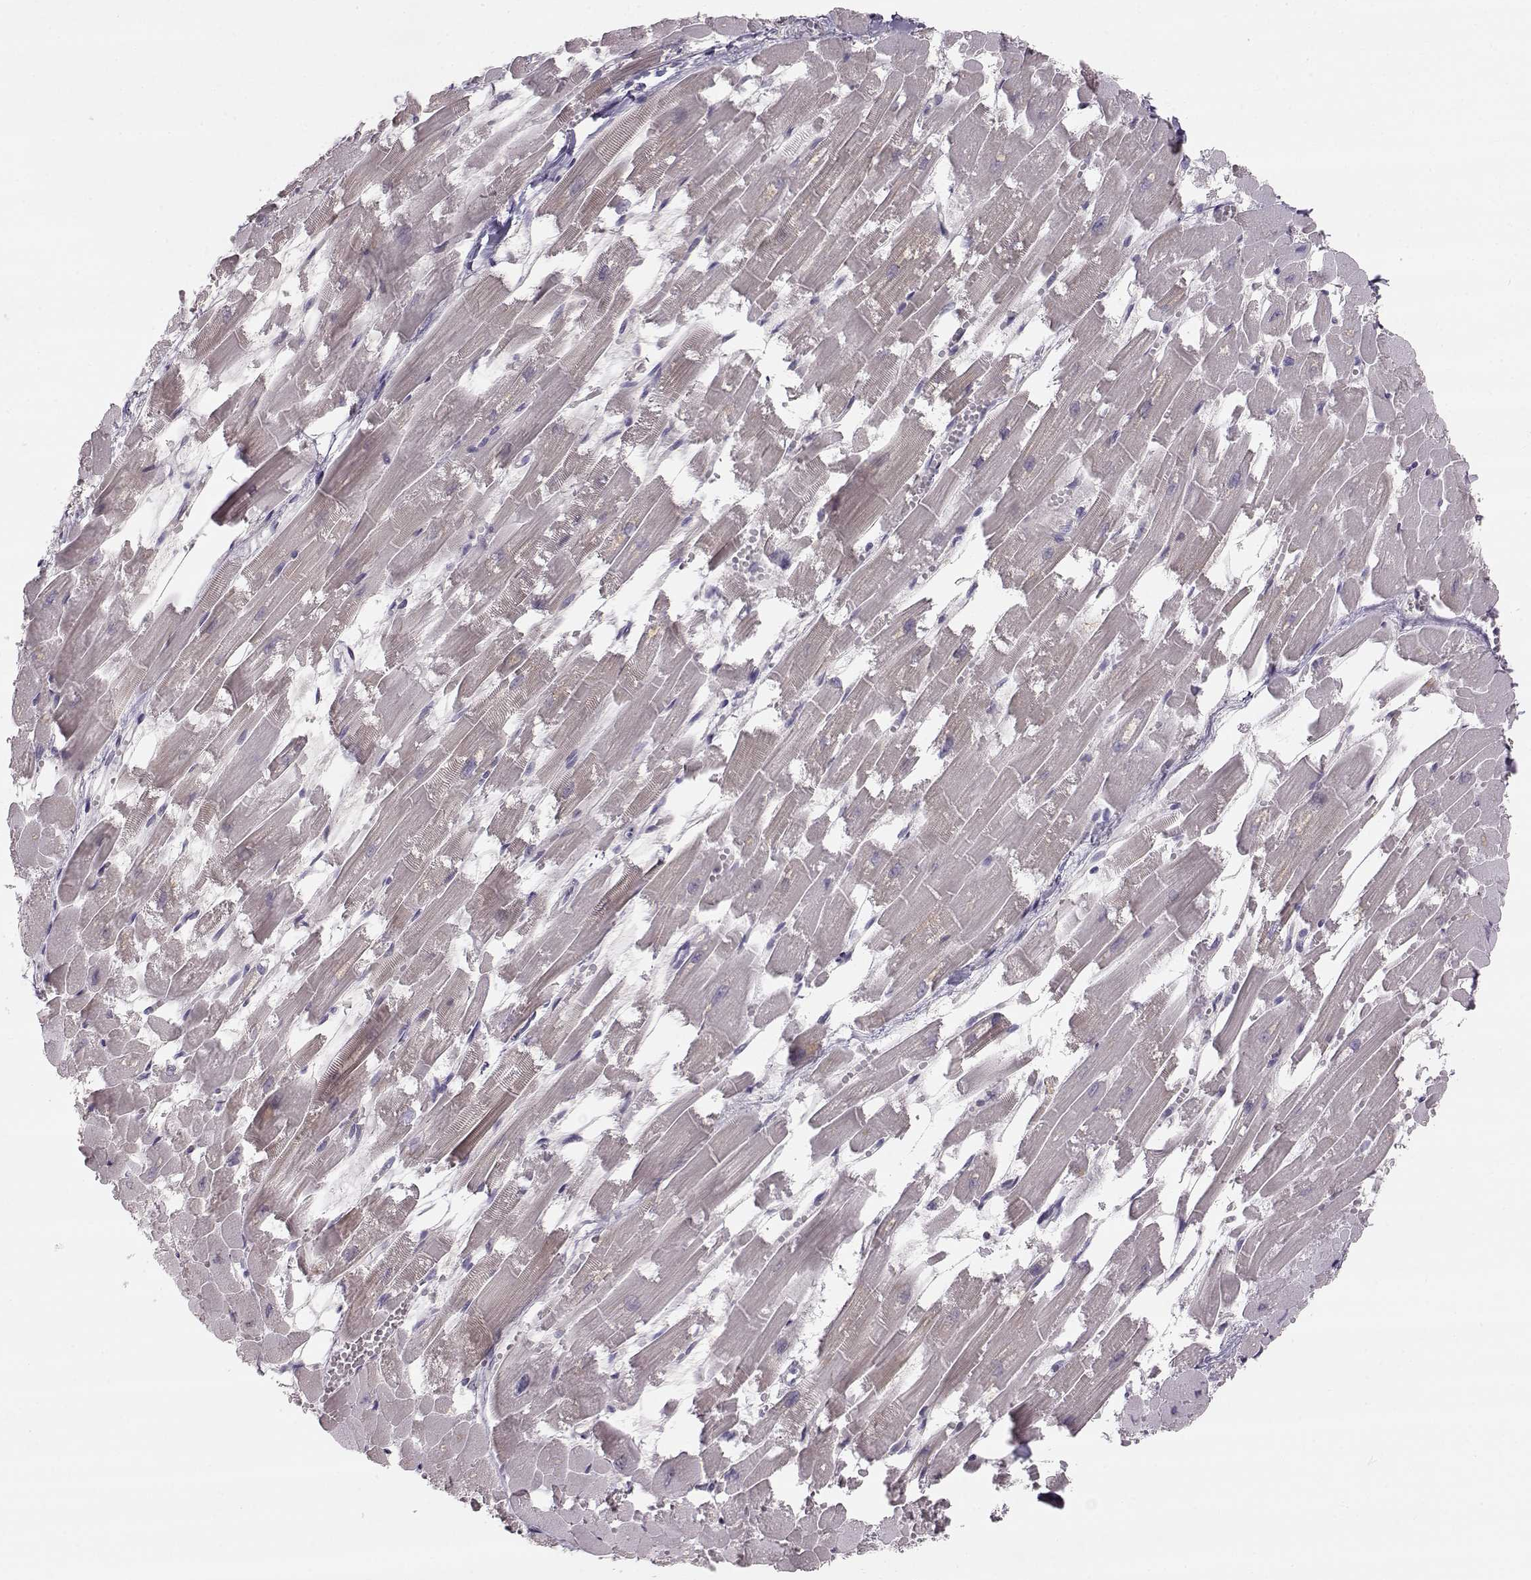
{"staining": {"intensity": "weak", "quantity": "25%-75%", "location": "cytoplasmic/membranous"}, "tissue": "heart muscle", "cell_type": "Cardiomyocytes", "image_type": "normal", "snomed": [{"axis": "morphology", "description": "Normal tissue, NOS"}, {"axis": "topography", "description": "Heart"}], "caption": "The photomicrograph demonstrates immunohistochemical staining of benign heart muscle. There is weak cytoplasmic/membranous positivity is identified in about 25%-75% of cardiomyocytes. (DAB (3,3'-diaminobenzidine) IHC with brightfield microscopy, high magnification).", "gene": "ACSL6", "patient": {"sex": "female", "age": 52}}